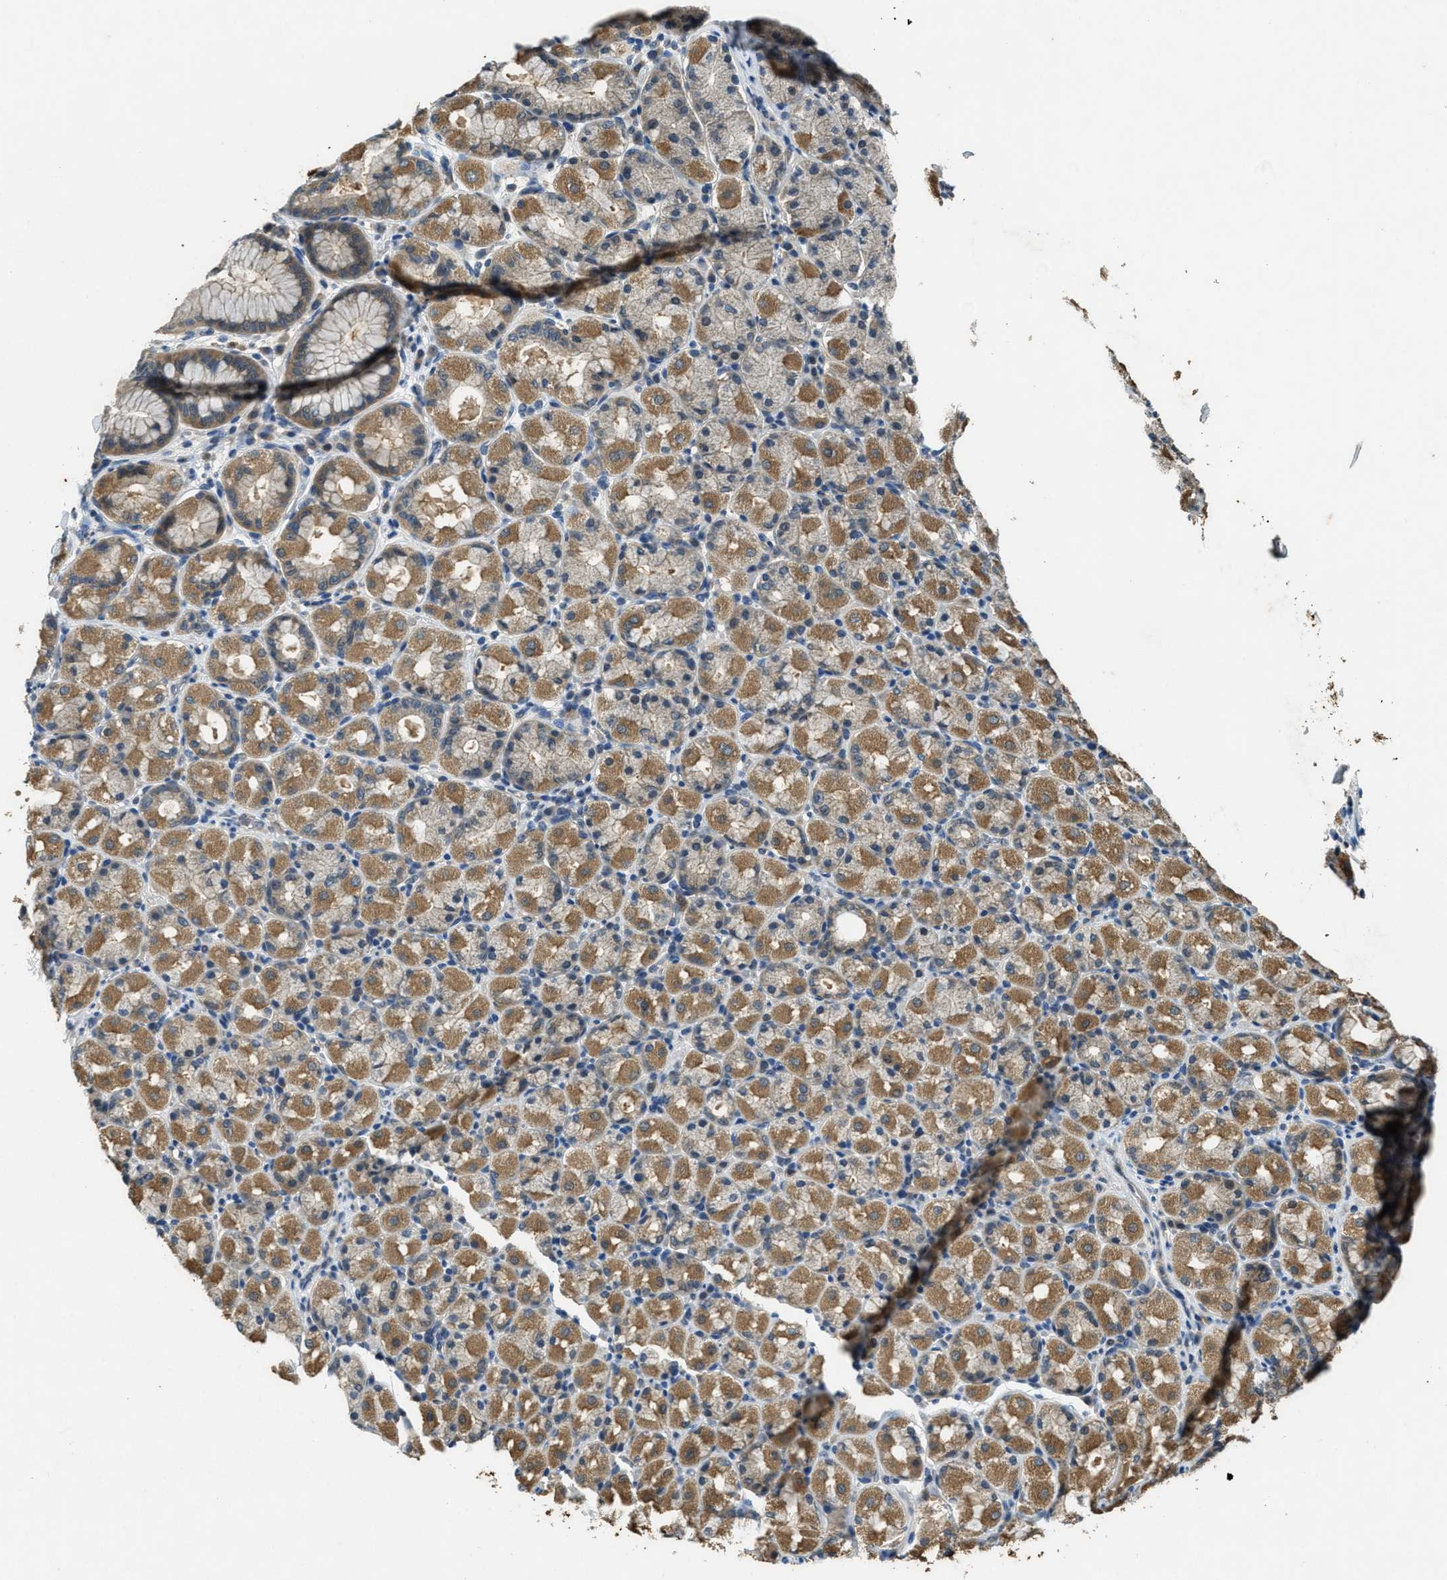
{"staining": {"intensity": "moderate", "quantity": ">75%", "location": "cytoplasmic/membranous"}, "tissue": "stomach", "cell_type": "Glandular cells", "image_type": "normal", "snomed": [{"axis": "morphology", "description": "Normal tissue, NOS"}, {"axis": "topography", "description": "Stomach, upper"}], "caption": "Approximately >75% of glandular cells in normal stomach display moderate cytoplasmic/membranous protein staining as visualized by brown immunohistochemical staining.", "gene": "DUSP6", "patient": {"sex": "male", "age": 68}}